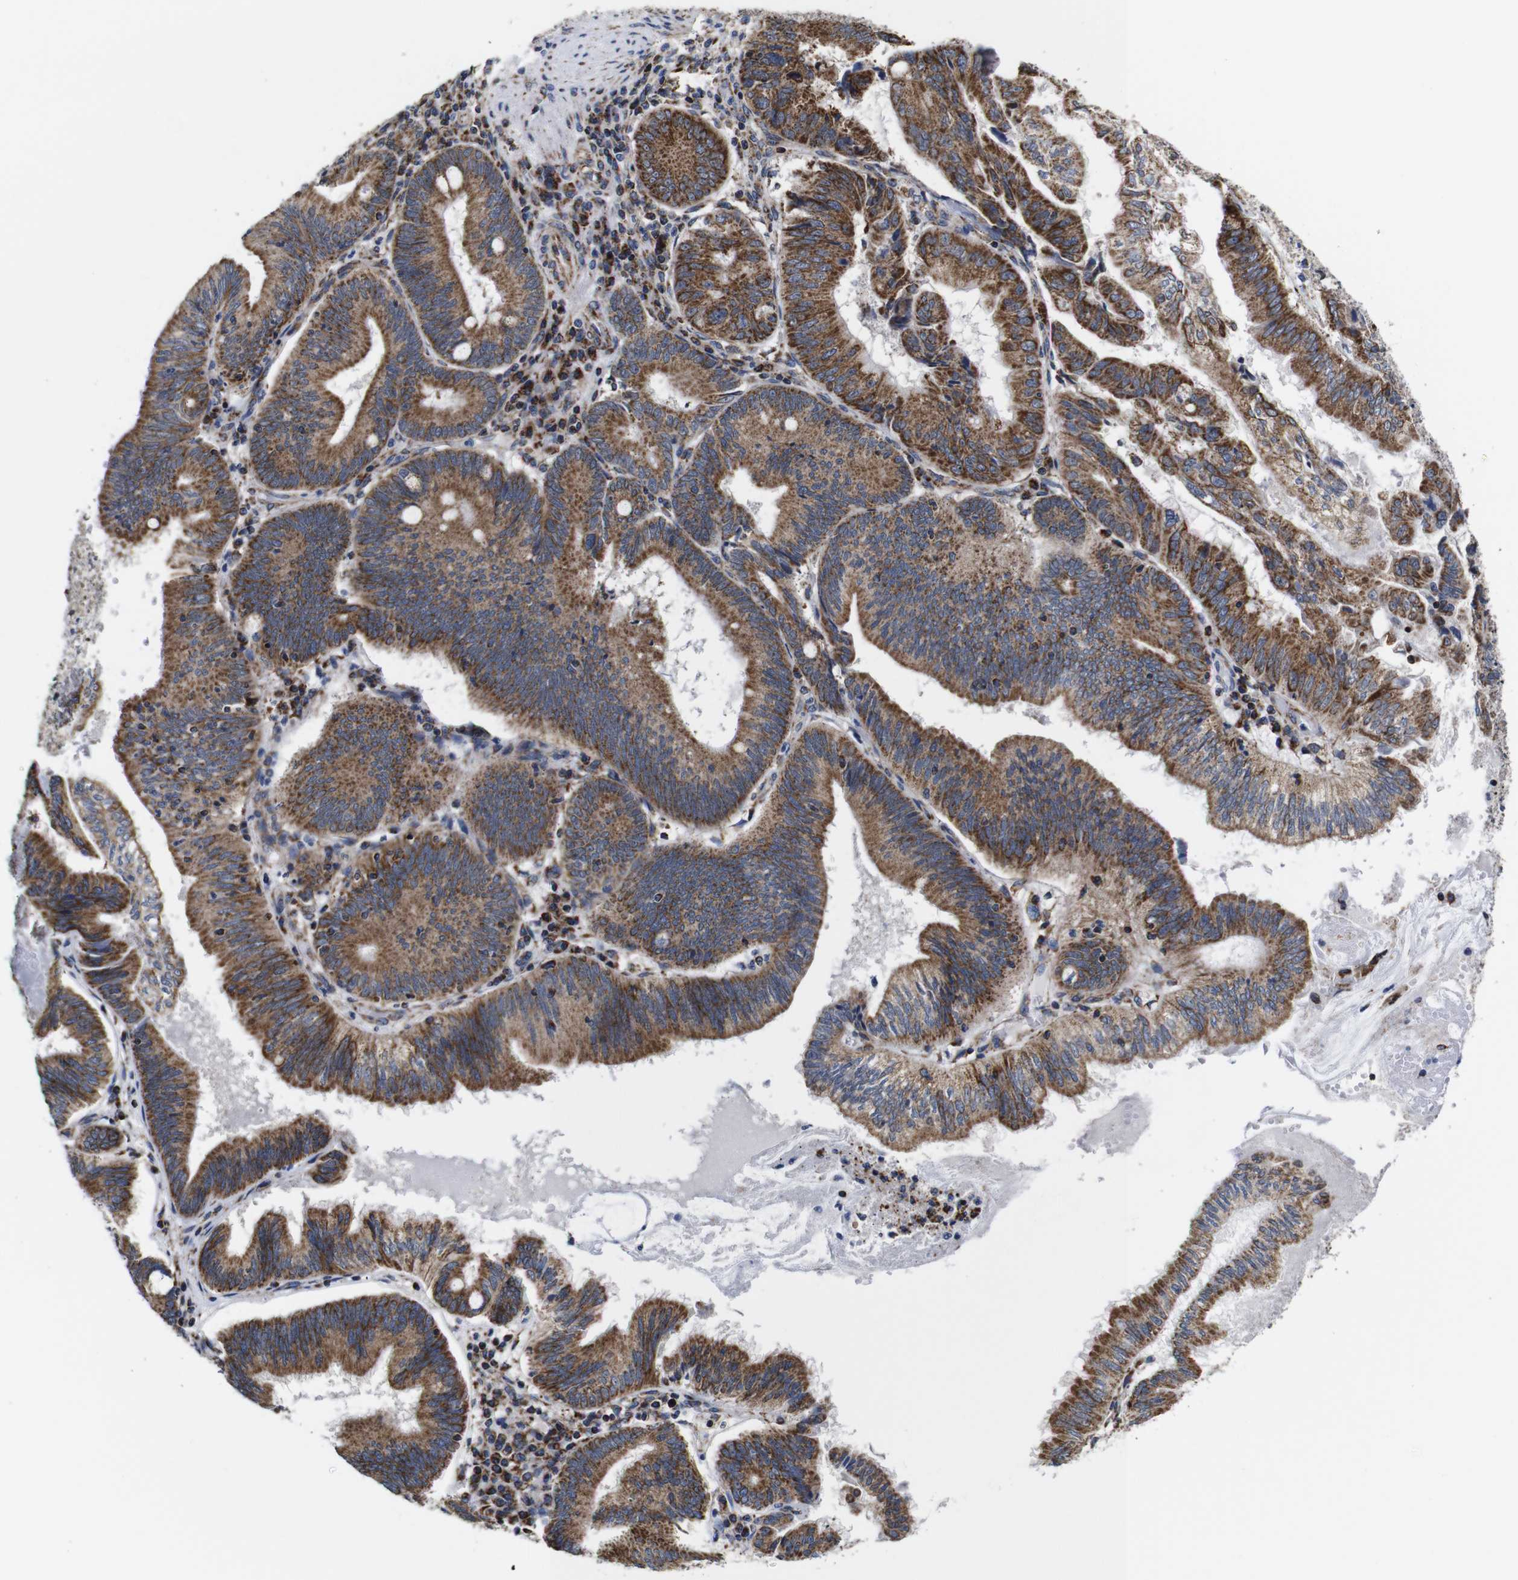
{"staining": {"intensity": "moderate", "quantity": ">75%", "location": "cytoplasmic/membranous"}, "tissue": "pancreatic cancer", "cell_type": "Tumor cells", "image_type": "cancer", "snomed": [{"axis": "morphology", "description": "Adenocarcinoma, NOS"}, {"axis": "topography", "description": "Pancreas"}], "caption": "Moderate cytoplasmic/membranous expression for a protein is identified in approximately >75% of tumor cells of adenocarcinoma (pancreatic) using IHC.", "gene": "C17orf80", "patient": {"sex": "male", "age": 82}}